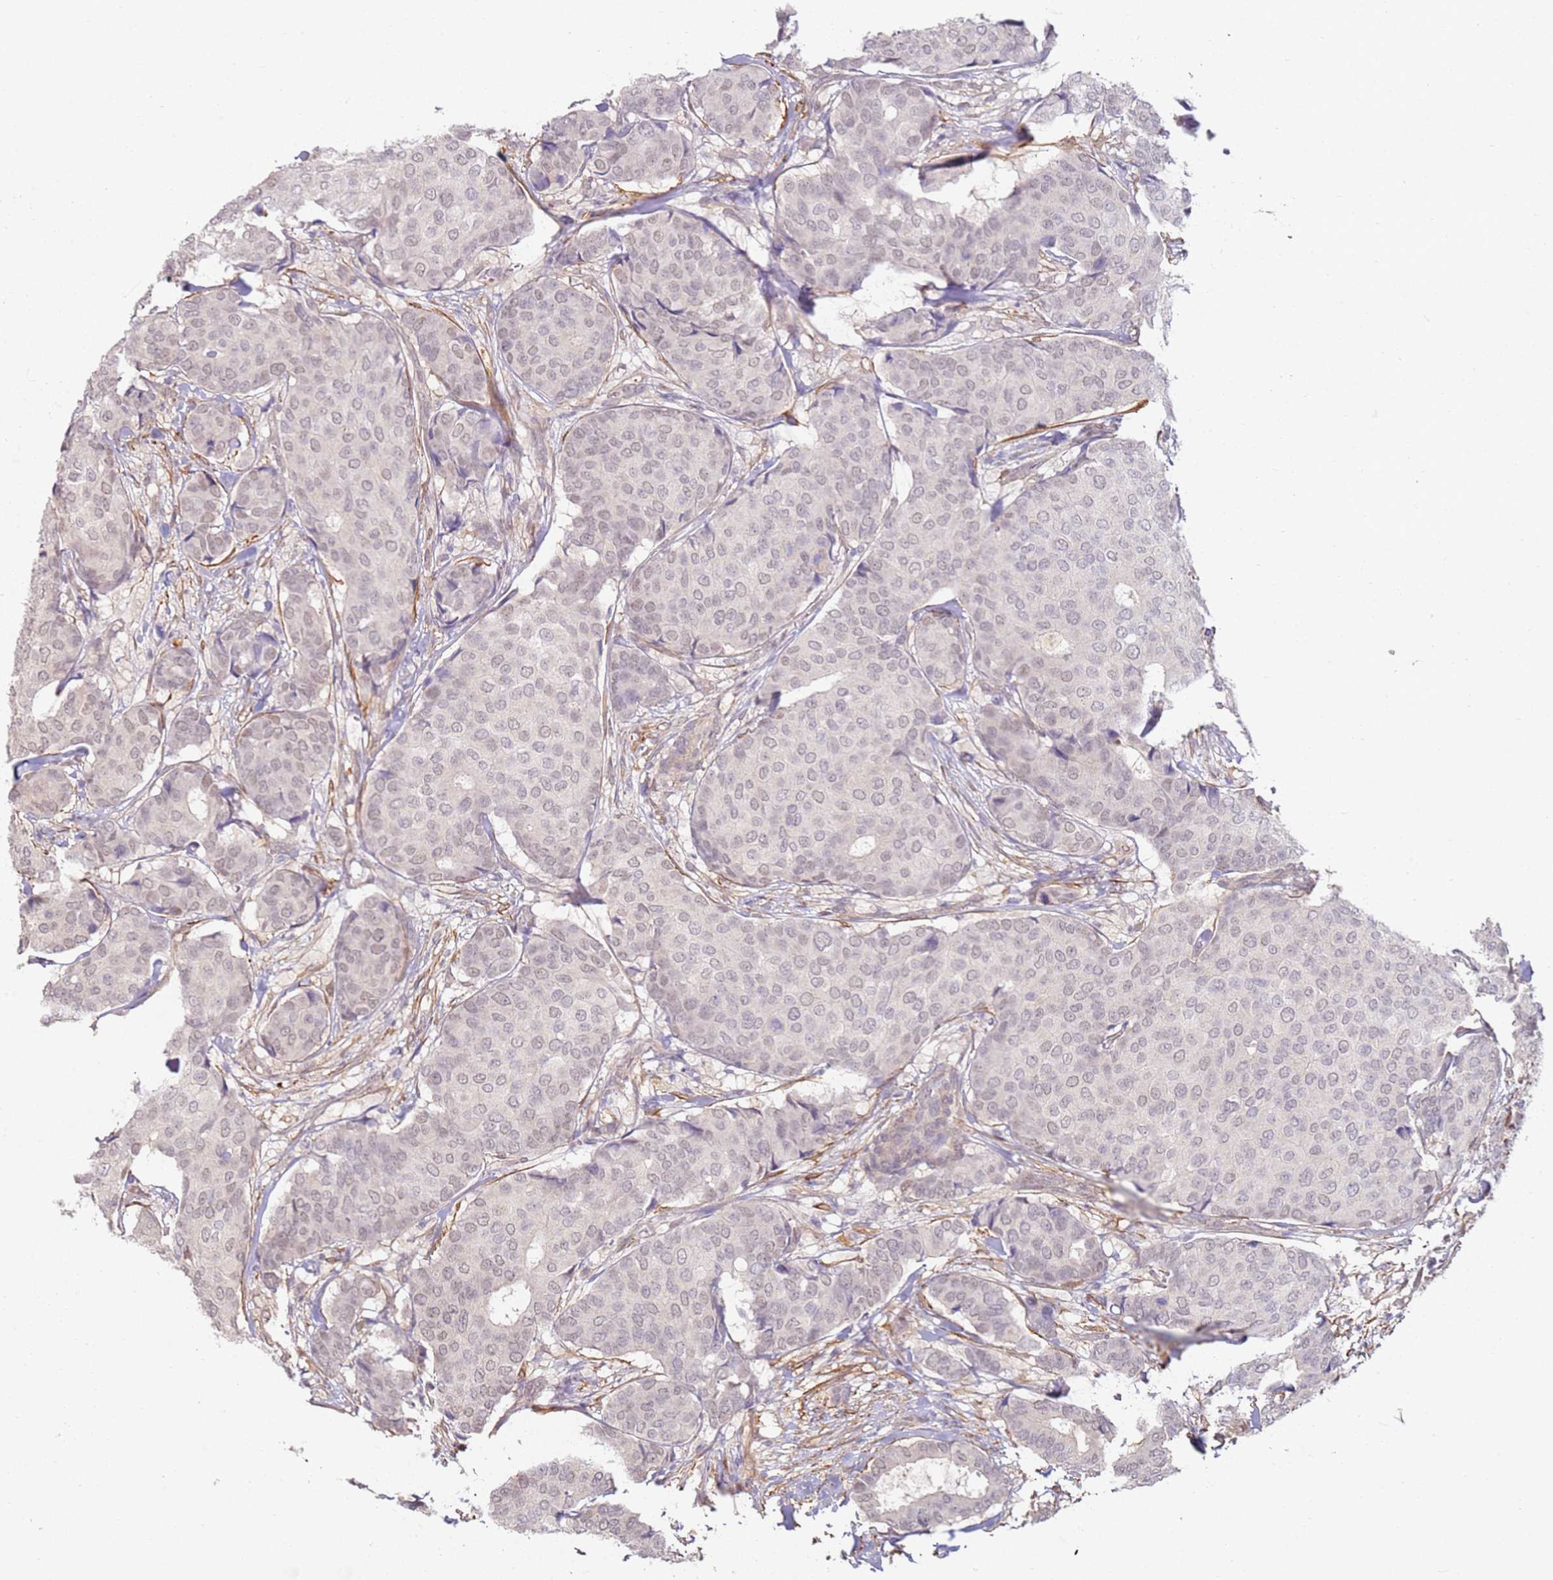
{"staining": {"intensity": "weak", "quantity": "25%-75%", "location": "nuclear"}, "tissue": "breast cancer", "cell_type": "Tumor cells", "image_type": "cancer", "snomed": [{"axis": "morphology", "description": "Duct carcinoma"}, {"axis": "topography", "description": "Breast"}], "caption": "High-magnification brightfield microscopy of invasive ductal carcinoma (breast) stained with DAB (3,3'-diaminobenzidine) (brown) and counterstained with hematoxylin (blue). tumor cells exhibit weak nuclear positivity is seen in approximately25%-75% of cells. (Stains: DAB (3,3'-diaminobenzidine) in brown, nuclei in blue, Microscopy: brightfield microscopy at high magnification).", "gene": "WDR93", "patient": {"sex": "female", "age": 75}}